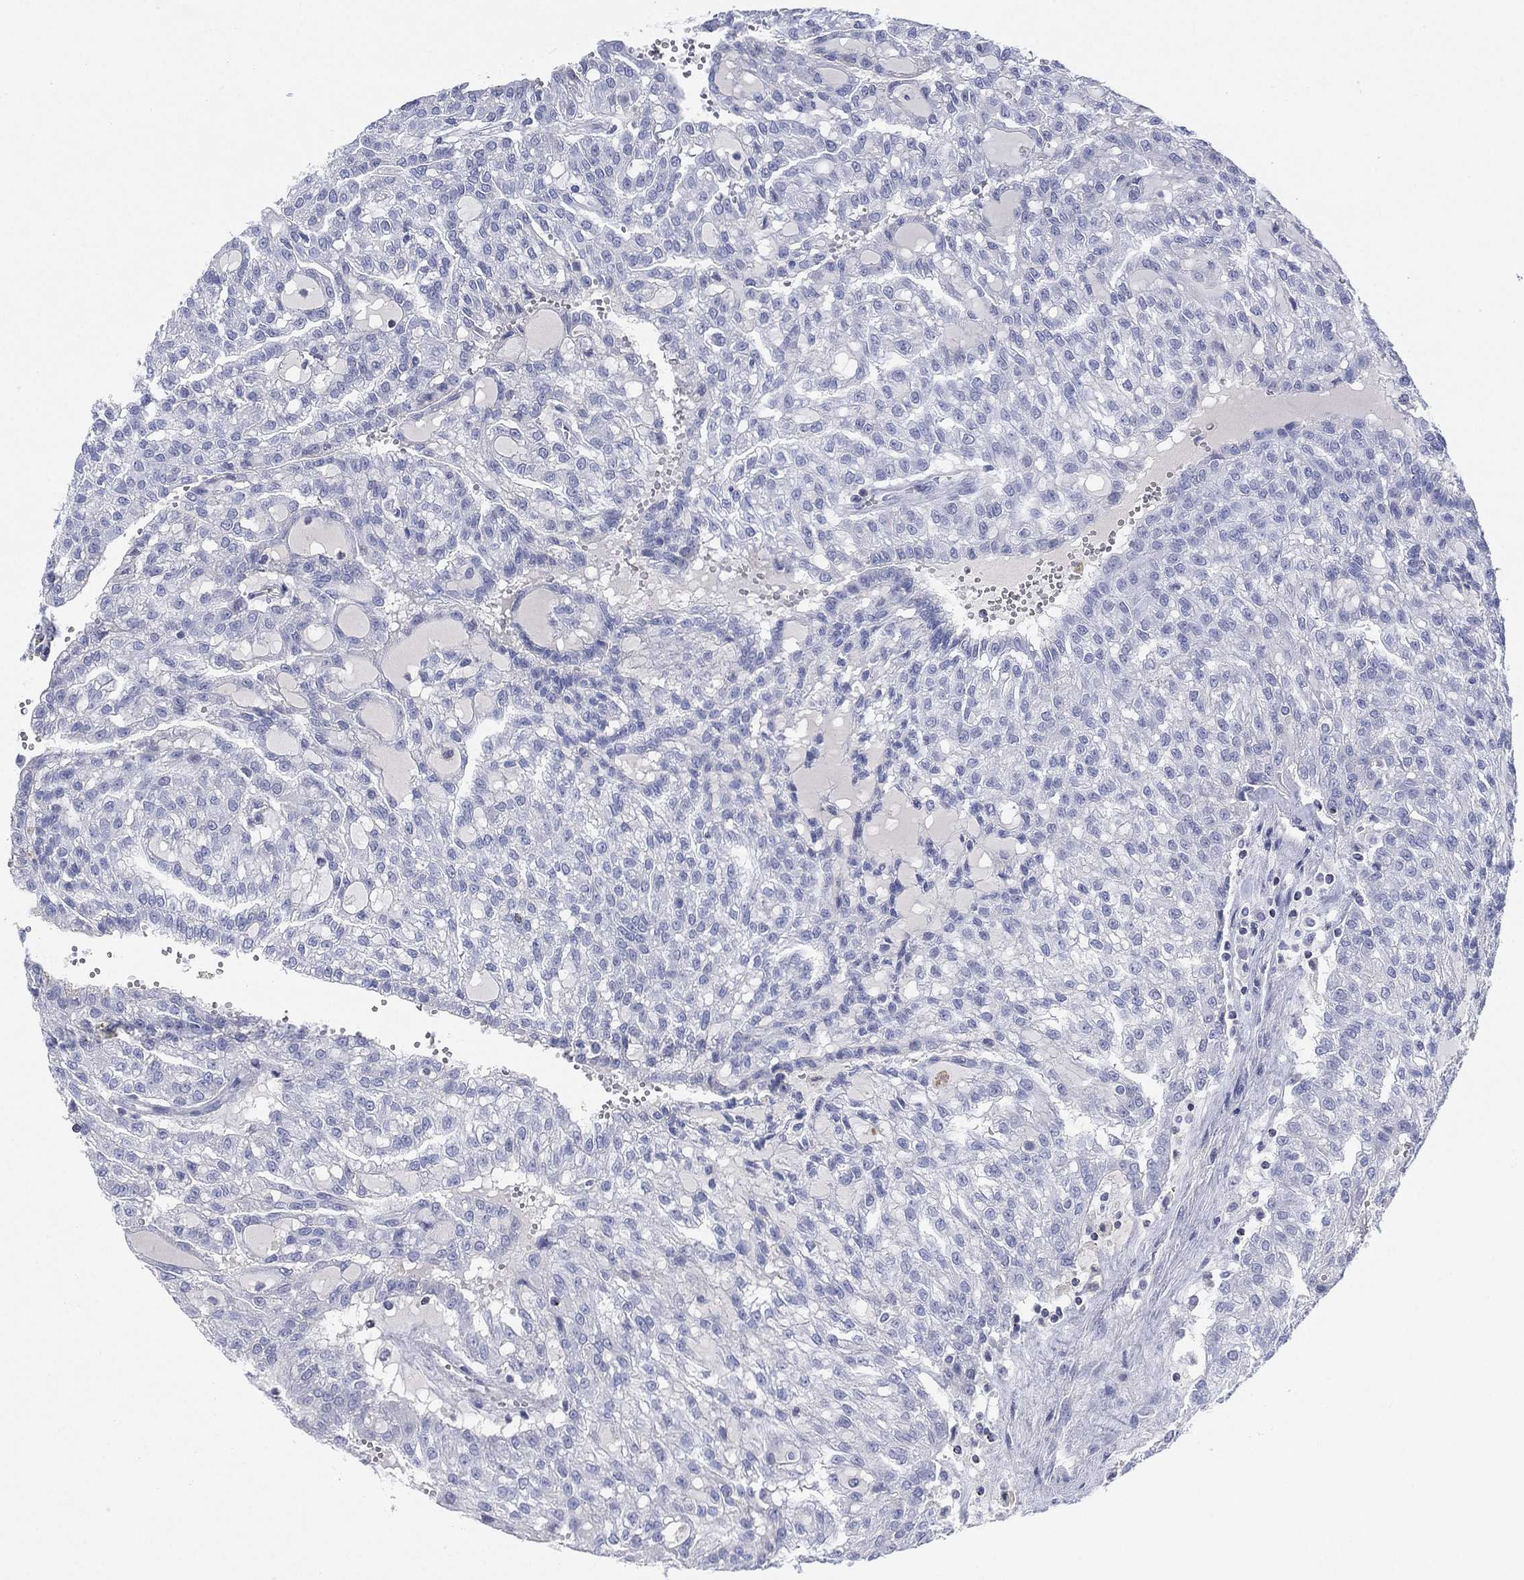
{"staining": {"intensity": "negative", "quantity": "none", "location": "none"}, "tissue": "renal cancer", "cell_type": "Tumor cells", "image_type": "cancer", "snomed": [{"axis": "morphology", "description": "Adenocarcinoma, NOS"}, {"axis": "topography", "description": "Kidney"}], "caption": "A high-resolution image shows immunohistochemistry (IHC) staining of adenocarcinoma (renal), which shows no significant positivity in tumor cells.", "gene": "SEPTIN1", "patient": {"sex": "male", "age": 63}}